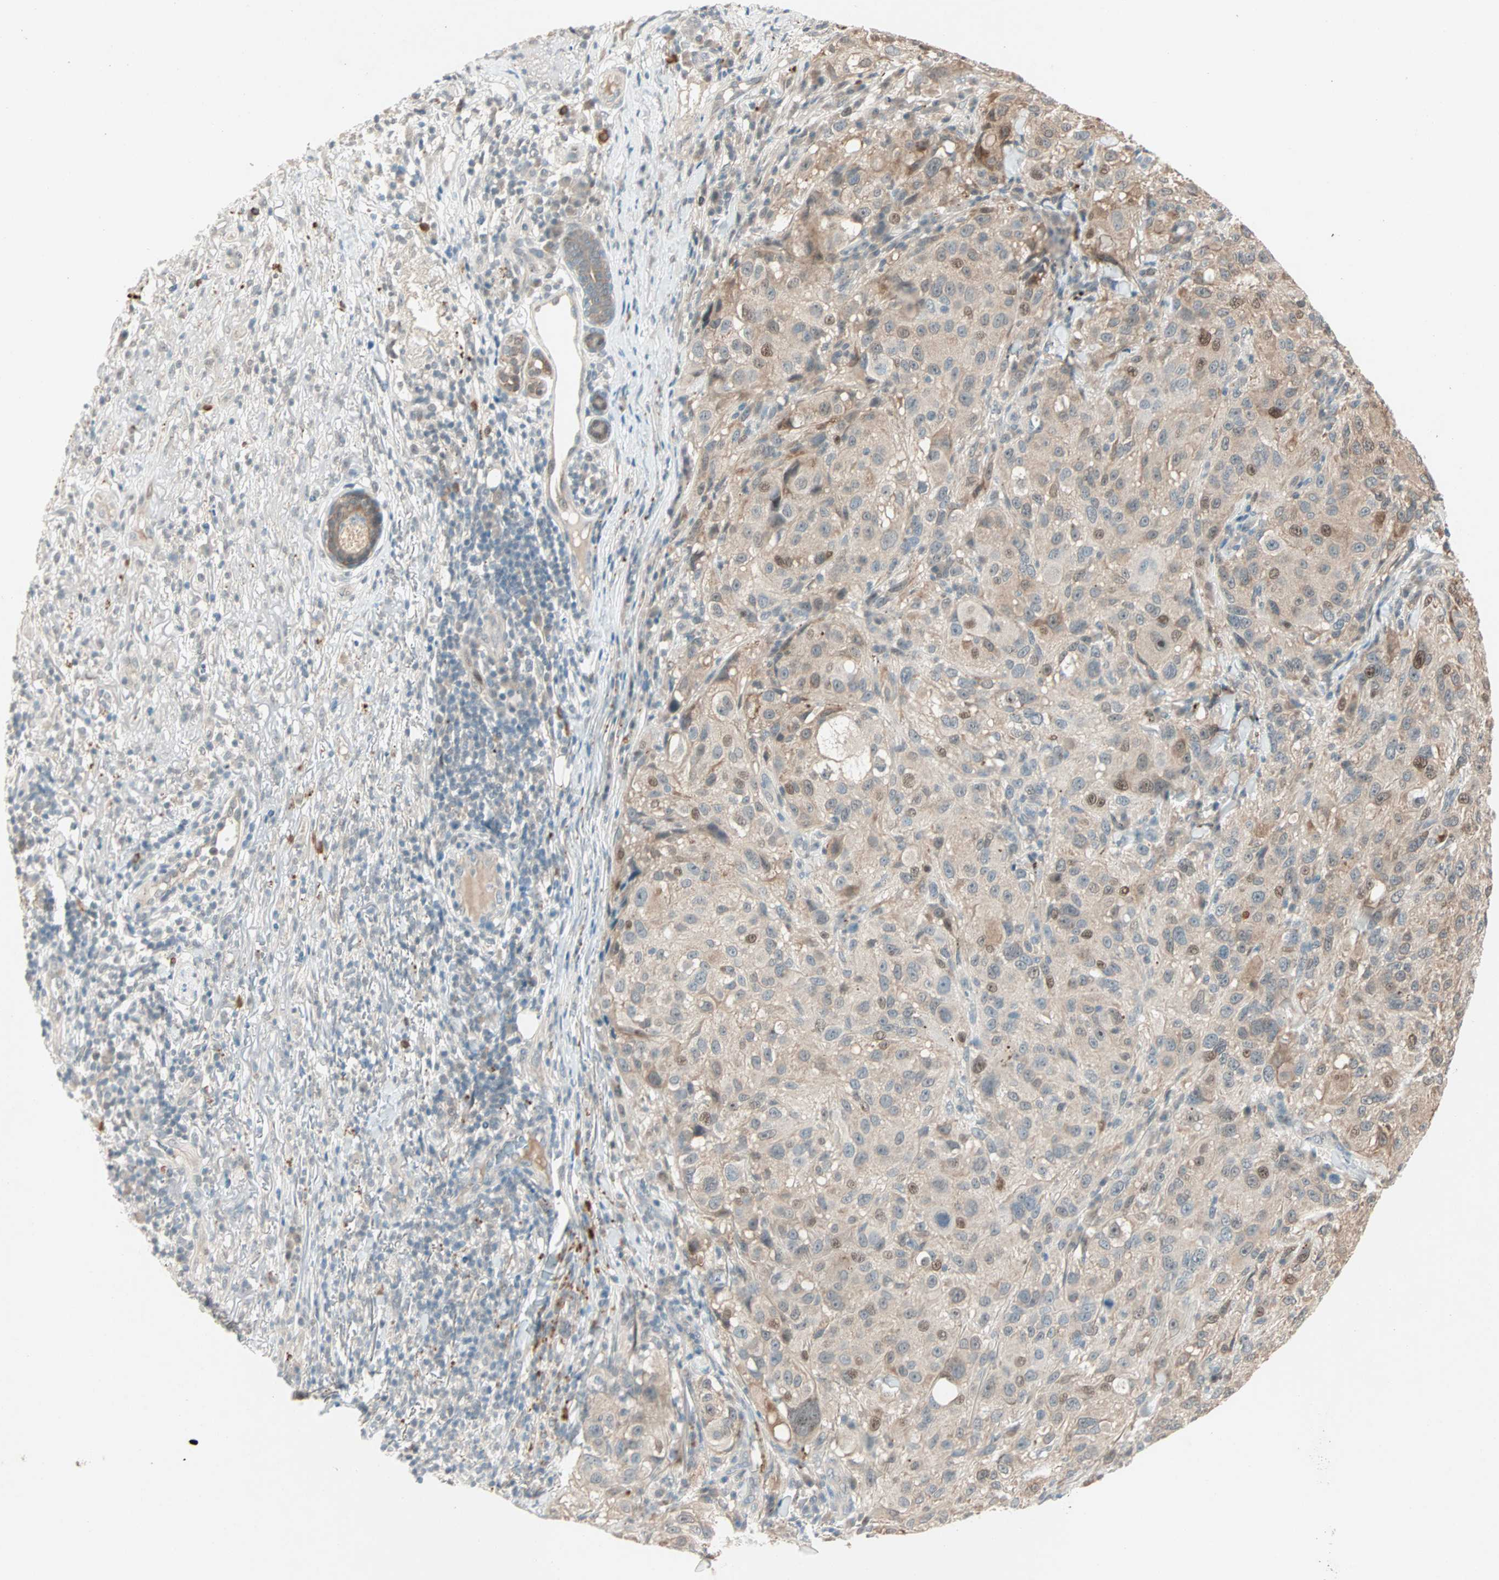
{"staining": {"intensity": "moderate", "quantity": ">75%", "location": "cytoplasmic/membranous,nuclear"}, "tissue": "melanoma", "cell_type": "Tumor cells", "image_type": "cancer", "snomed": [{"axis": "morphology", "description": "Necrosis, NOS"}, {"axis": "morphology", "description": "Malignant melanoma, NOS"}, {"axis": "topography", "description": "Skin"}], "caption": "The immunohistochemical stain labels moderate cytoplasmic/membranous and nuclear positivity in tumor cells of melanoma tissue. (IHC, brightfield microscopy, high magnification).", "gene": "RTL6", "patient": {"sex": "female", "age": 87}}